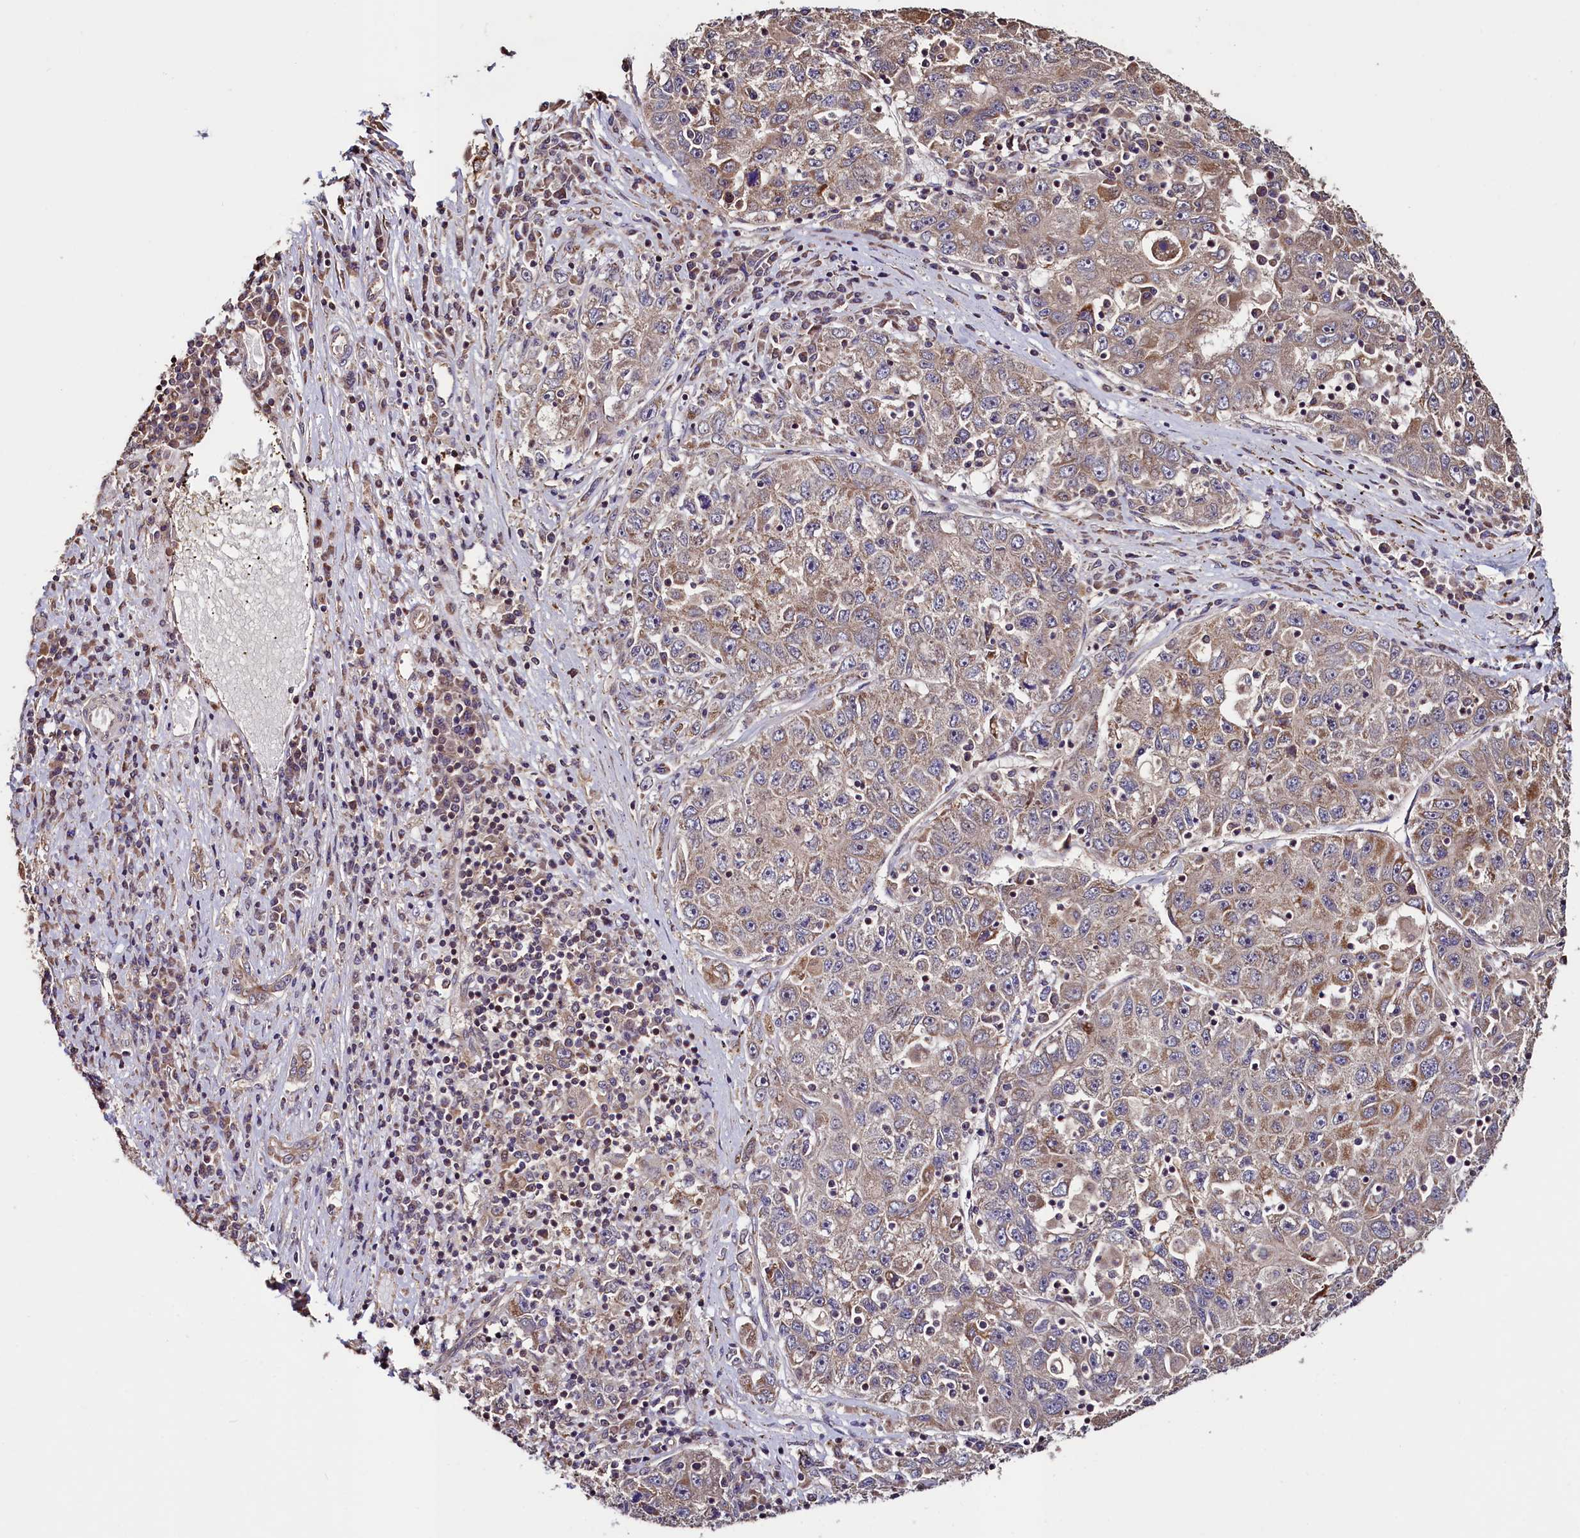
{"staining": {"intensity": "moderate", "quantity": "<25%", "location": "cytoplasmic/membranous"}, "tissue": "liver cancer", "cell_type": "Tumor cells", "image_type": "cancer", "snomed": [{"axis": "morphology", "description": "Carcinoma, Hepatocellular, NOS"}, {"axis": "topography", "description": "Liver"}], "caption": "The immunohistochemical stain shows moderate cytoplasmic/membranous expression in tumor cells of liver hepatocellular carcinoma tissue. (Brightfield microscopy of DAB IHC at high magnification).", "gene": "RBFA", "patient": {"sex": "male", "age": 49}}